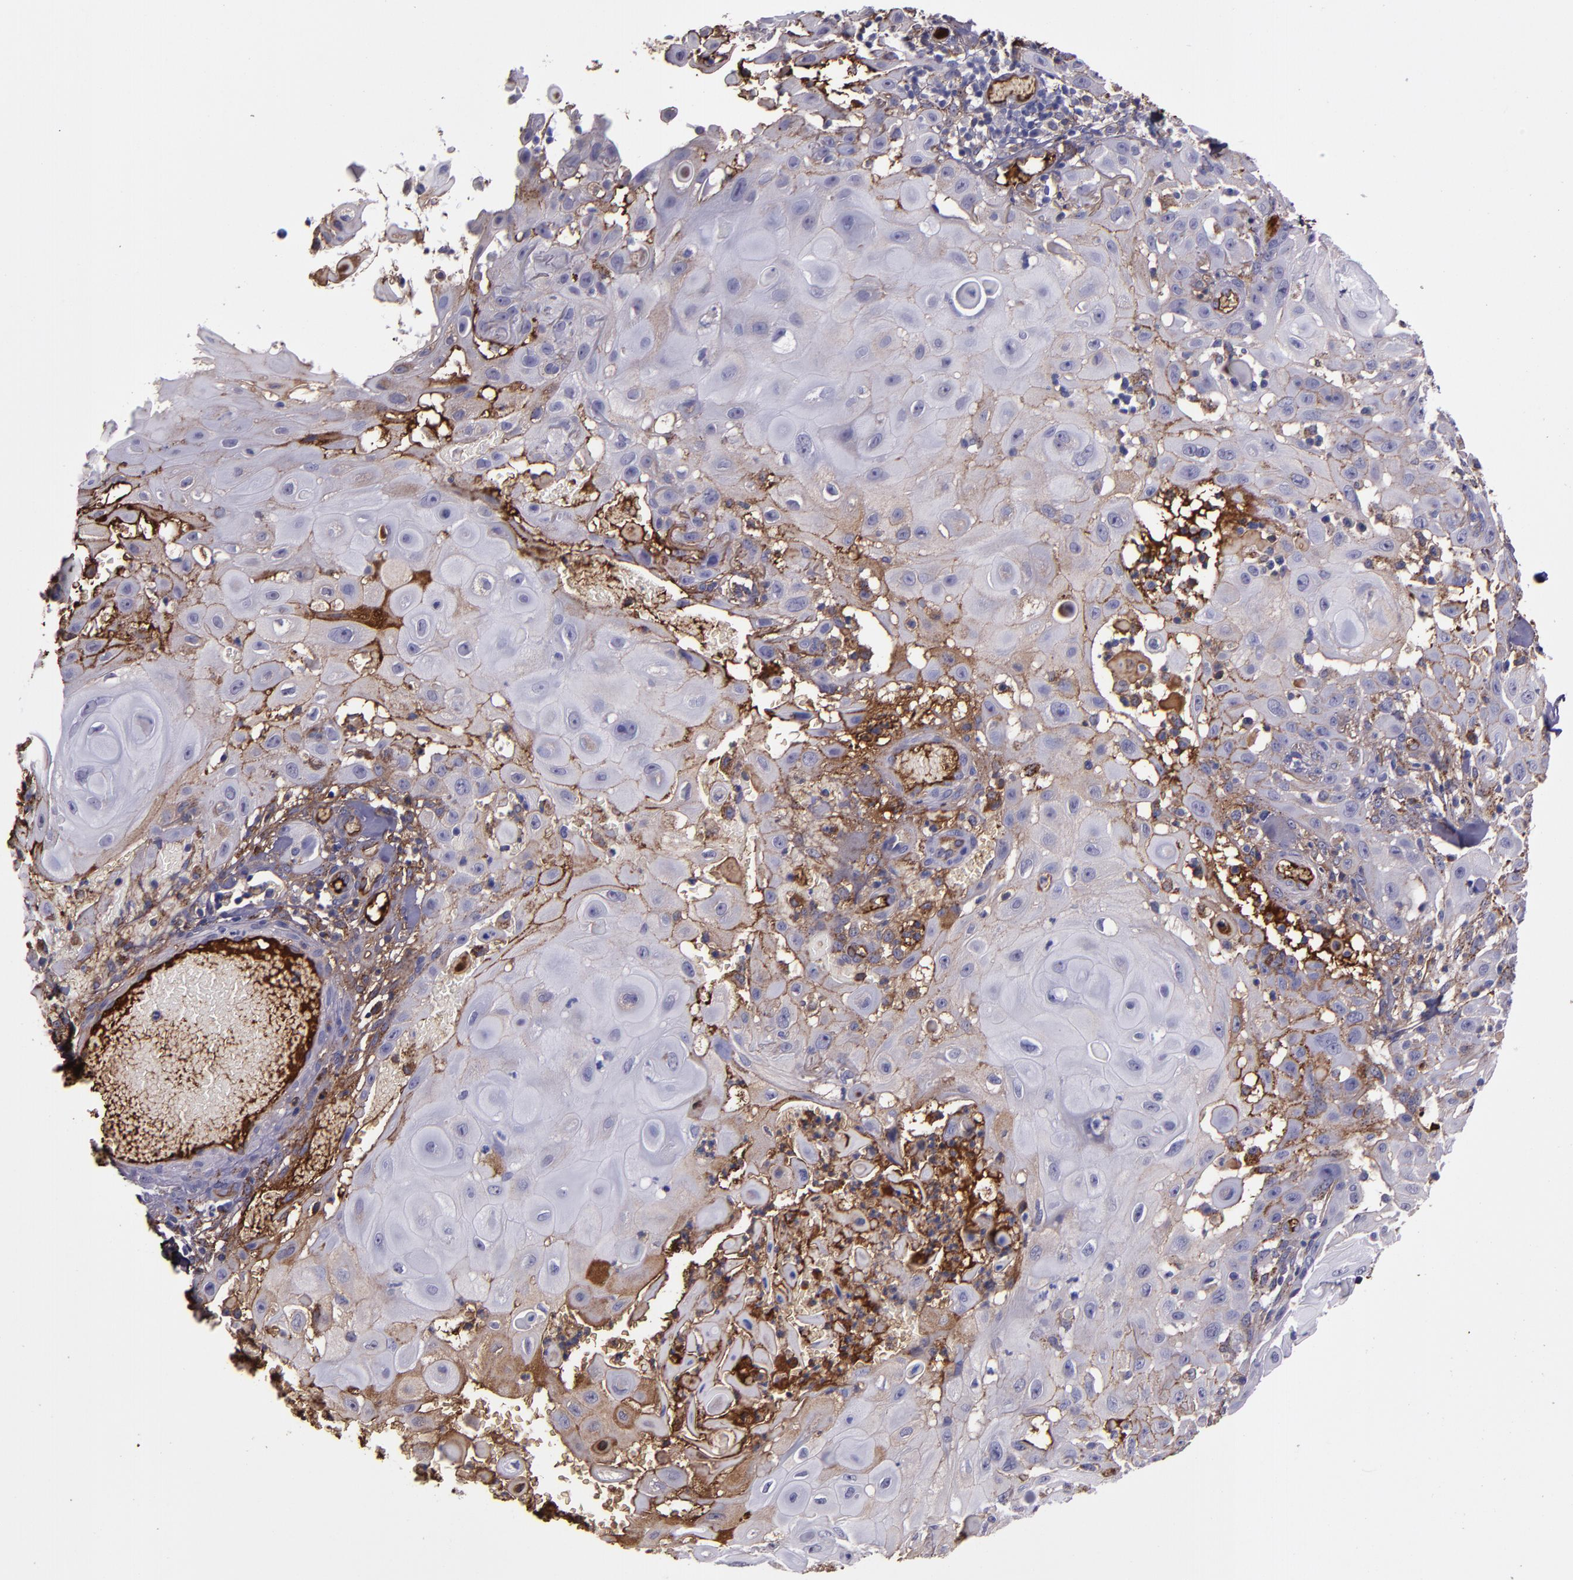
{"staining": {"intensity": "weak", "quantity": "<25%", "location": "cytoplasmic/membranous"}, "tissue": "skin cancer", "cell_type": "Tumor cells", "image_type": "cancer", "snomed": [{"axis": "morphology", "description": "Squamous cell carcinoma, NOS"}, {"axis": "topography", "description": "Skin"}], "caption": "Skin cancer (squamous cell carcinoma) stained for a protein using immunohistochemistry shows no staining tumor cells.", "gene": "A2M", "patient": {"sex": "male", "age": 24}}